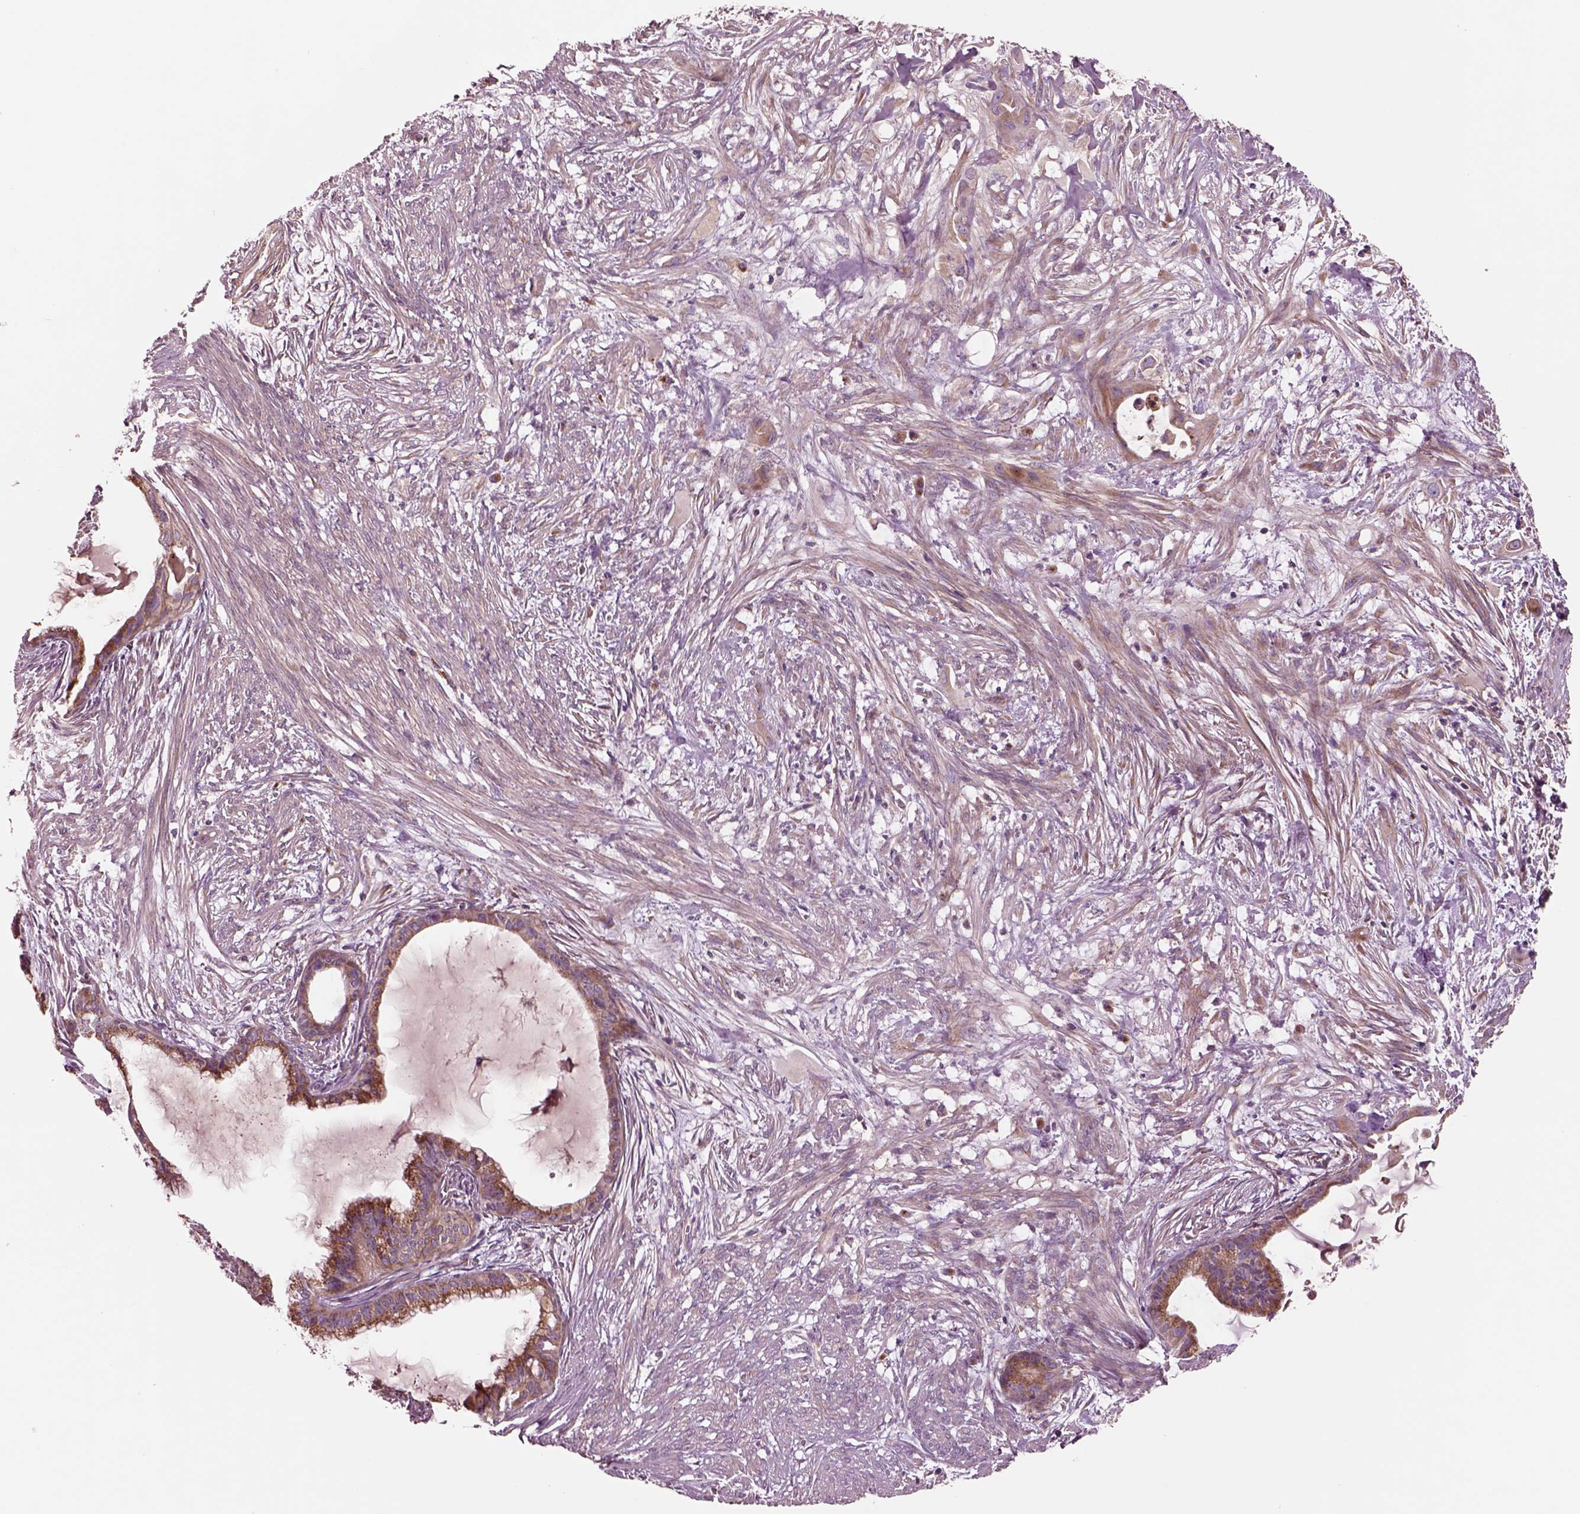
{"staining": {"intensity": "moderate", "quantity": ">75%", "location": "cytoplasmic/membranous"}, "tissue": "endometrial cancer", "cell_type": "Tumor cells", "image_type": "cancer", "snomed": [{"axis": "morphology", "description": "Adenocarcinoma, NOS"}, {"axis": "topography", "description": "Endometrium"}], "caption": "Endometrial adenocarcinoma stained with a protein marker exhibits moderate staining in tumor cells.", "gene": "SEC23A", "patient": {"sex": "female", "age": 86}}